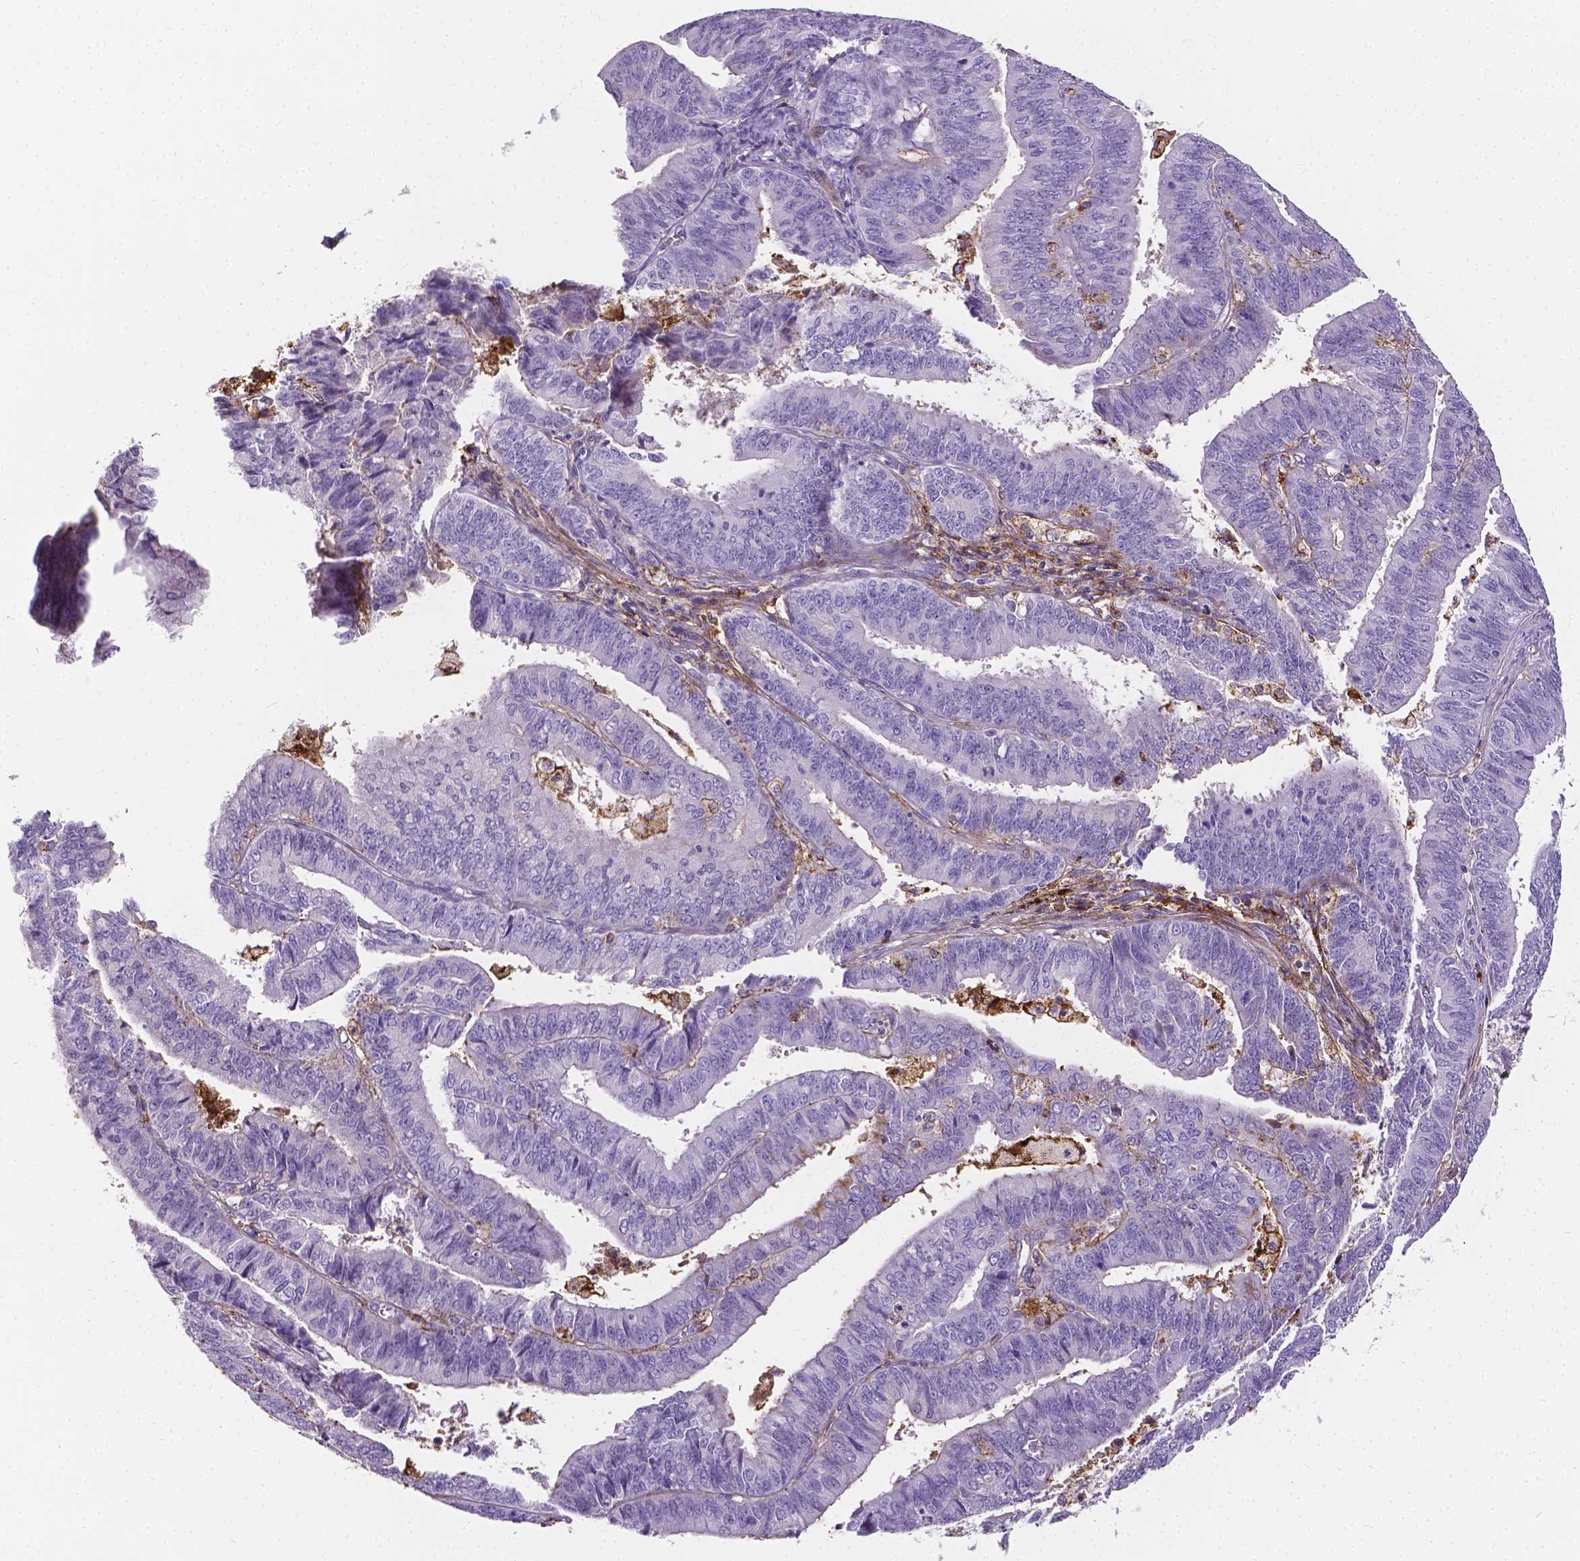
{"staining": {"intensity": "moderate", "quantity": "<25%", "location": "cytoplasmic/membranous"}, "tissue": "endometrial cancer", "cell_type": "Tumor cells", "image_type": "cancer", "snomed": [{"axis": "morphology", "description": "Adenocarcinoma, NOS"}, {"axis": "topography", "description": "Endometrium"}], "caption": "Endometrial adenocarcinoma stained with DAB (3,3'-diaminobenzidine) IHC exhibits low levels of moderate cytoplasmic/membranous expression in about <25% of tumor cells.", "gene": "APOE", "patient": {"sex": "female", "age": 73}}